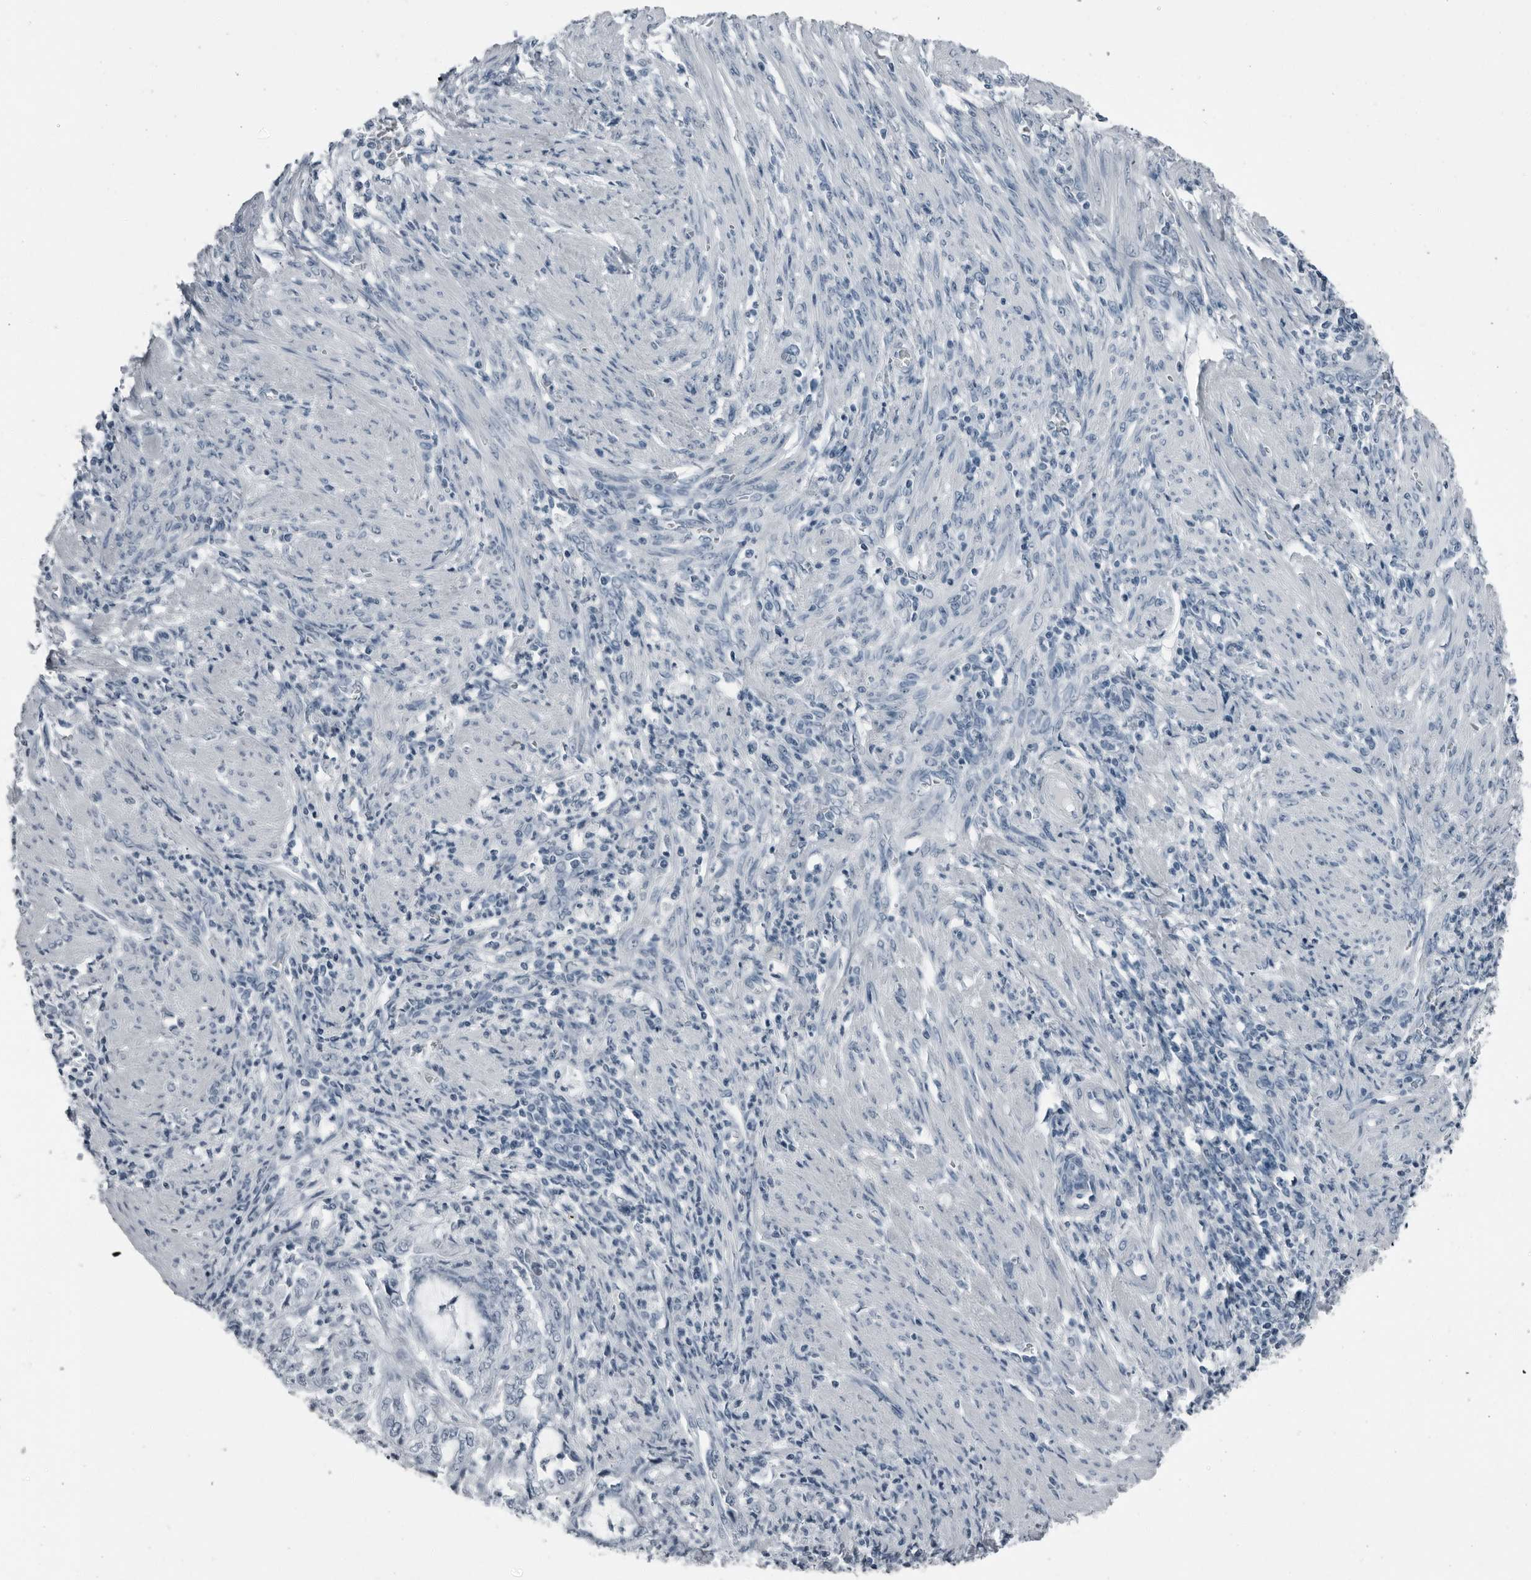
{"staining": {"intensity": "negative", "quantity": "none", "location": "none"}, "tissue": "endometrial cancer", "cell_type": "Tumor cells", "image_type": "cancer", "snomed": [{"axis": "morphology", "description": "Adenocarcinoma, NOS"}, {"axis": "topography", "description": "Endometrium"}], "caption": "This is a image of immunohistochemistry (IHC) staining of endometrial cancer (adenocarcinoma), which shows no staining in tumor cells. (DAB (3,3'-diaminobenzidine) immunohistochemistry (IHC) visualized using brightfield microscopy, high magnification).", "gene": "PRSS1", "patient": {"sex": "female", "age": 51}}